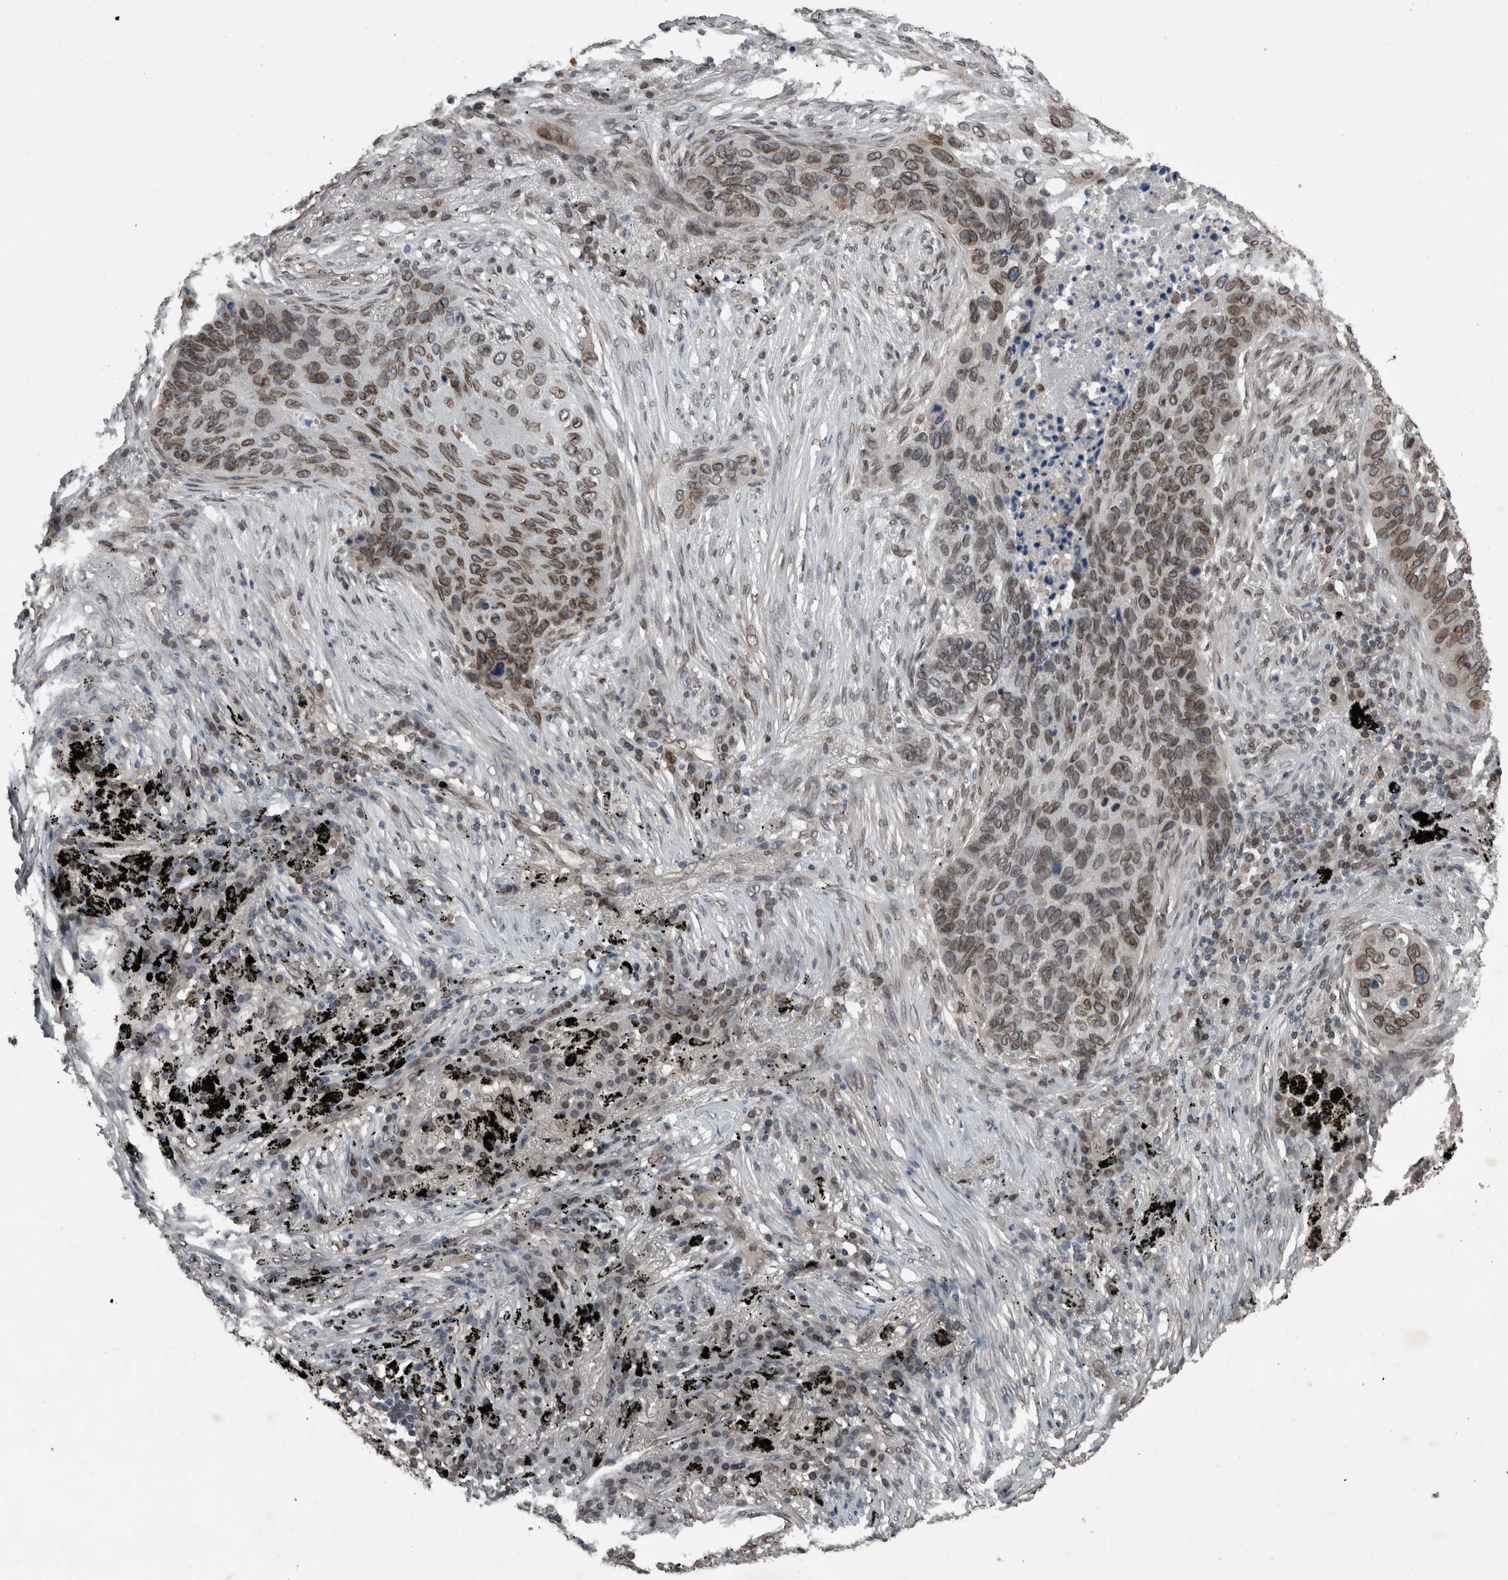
{"staining": {"intensity": "moderate", "quantity": ">75%", "location": "cytoplasmic/membranous,nuclear"}, "tissue": "lung cancer", "cell_type": "Tumor cells", "image_type": "cancer", "snomed": [{"axis": "morphology", "description": "Squamous cell carcinoma, NOS"}, {"axis": "topography", "description": "Lung"}], "caption": "This image shows squamous cell carcinoma (lung) stained with immunohistochemistry (IHC) to label a protein in brown. The cytoplasmic/membranous and nuclear of tumor cells show moderate positivity for the protein. Nuclei are counter-stained blue.", "gene": "RANBP2", "patient": {"sex": "female", "age": 63}}